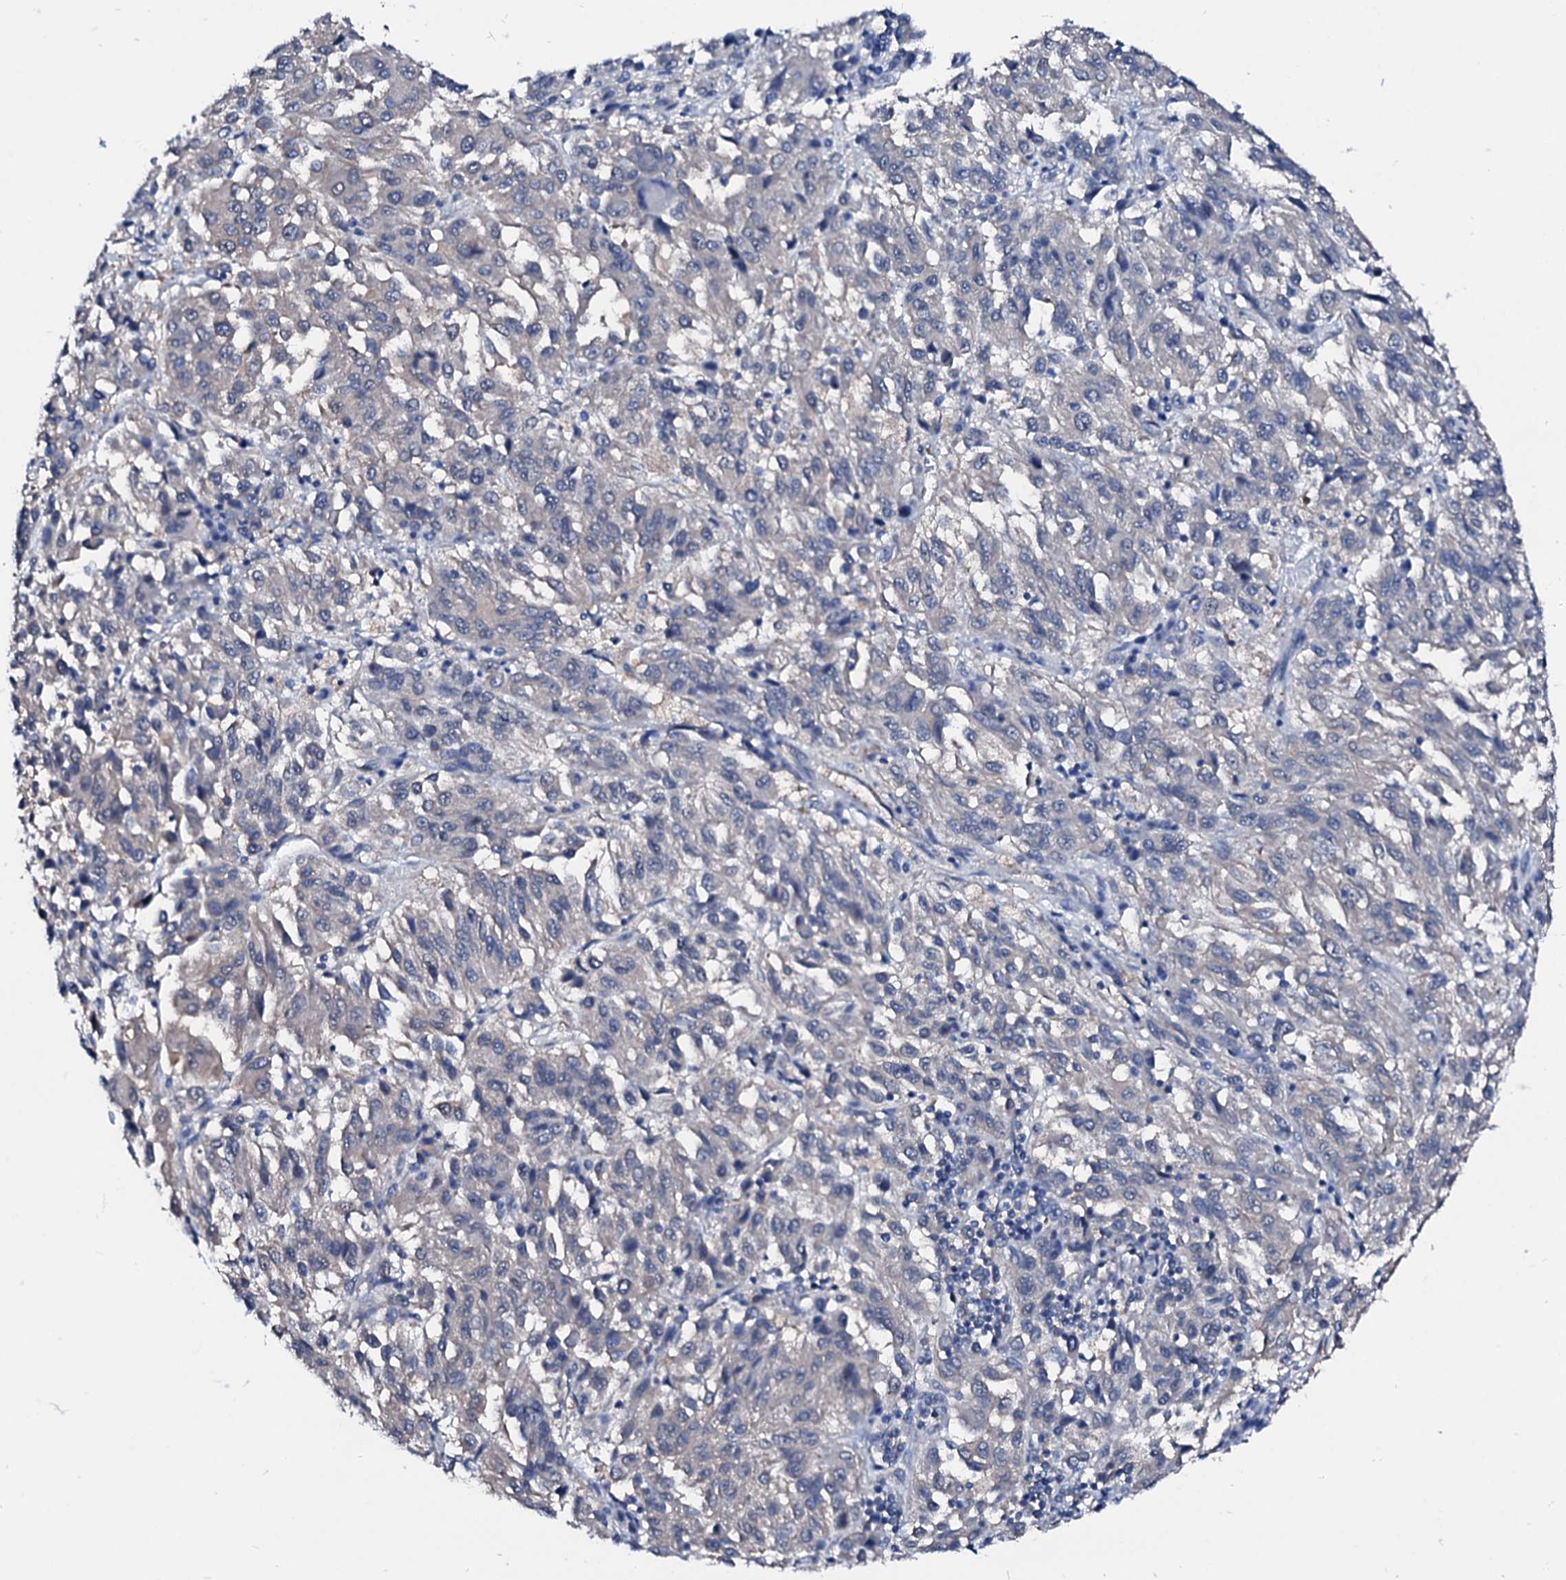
{"staining": {"intensity": "negative", "quantity": "none", "location": "none"}, "tissue": "melanoma", "cell_type": "Tumor cells", "image_type": "cancer", "snomed": [{"axis": "morphology", "description": "Malignant melanoma, Metastatic site"}, {"axis": "topography", "description": "Lung"}], "caption": "An image of melanoma stained for a protein reveals no brown staining in tumor cells.", "gene": "CSN2", "patient": {"sex": "male", "age": 64}}